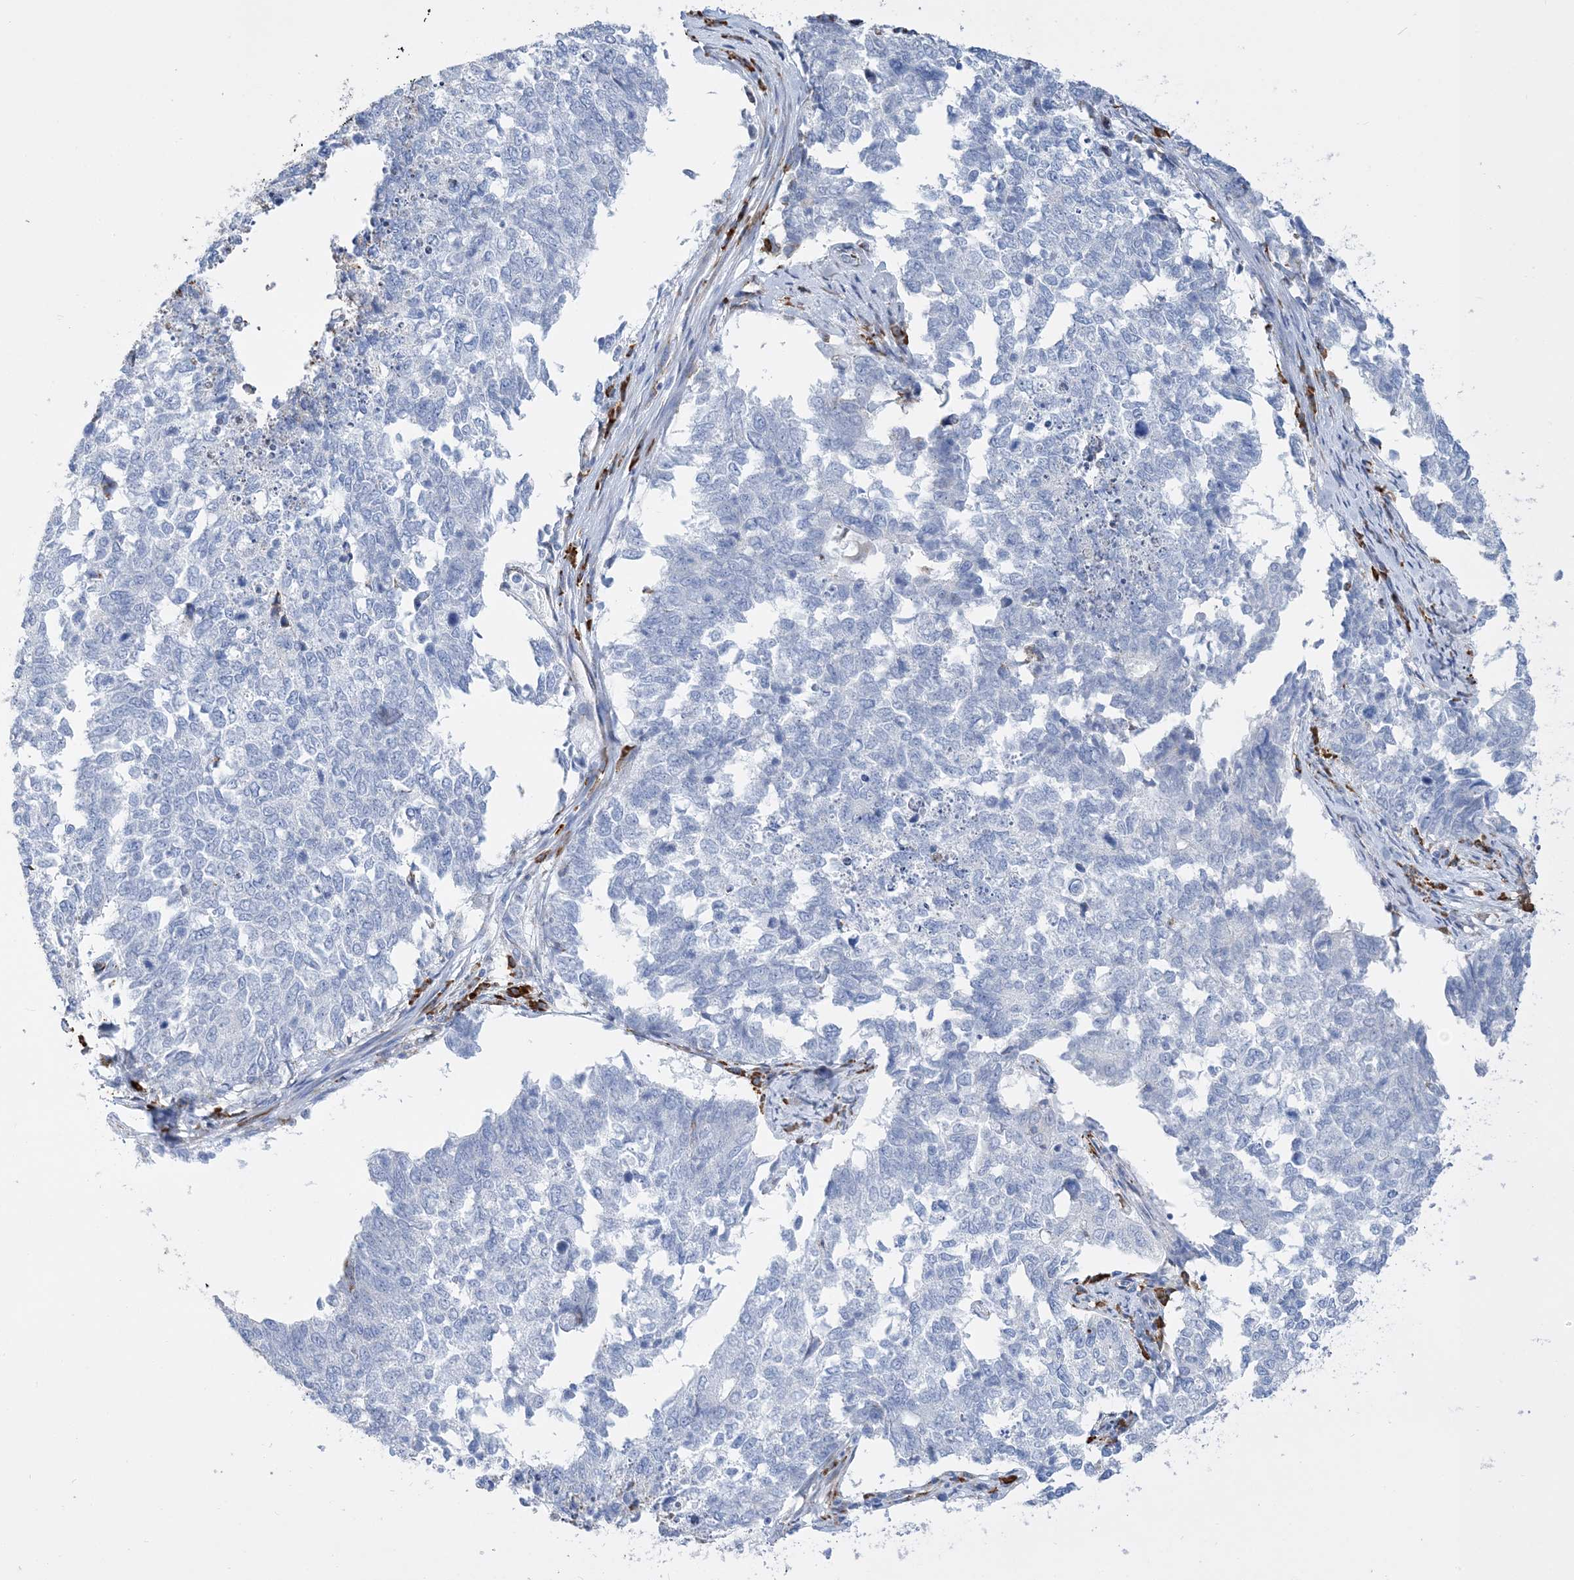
{"staining": {"intensity": "negative", "quantity": "none", "location": "none"}, "tissue": "cervical cancer", "cell_type": "Tumor cells", "image_type": "cancer", "snomed": [{"axis": "morphology", "description": "Squamous cell carcinoma, NOS"}, {"axis": "topography", "description": "Cervix"}], "caption": "Immunohistochemistry (IHC) photomicrograph of cervical cancer stained for a protein (brown), which shows no expression in tumor cells. The staining was performed using DAB to visualize the protein expression in brown, while the nuclei were stained in blue with hematoxylin (Magnification: 20x).", "gene": "TSPYL6", "patient": {"sex": "female", "age": 63}}